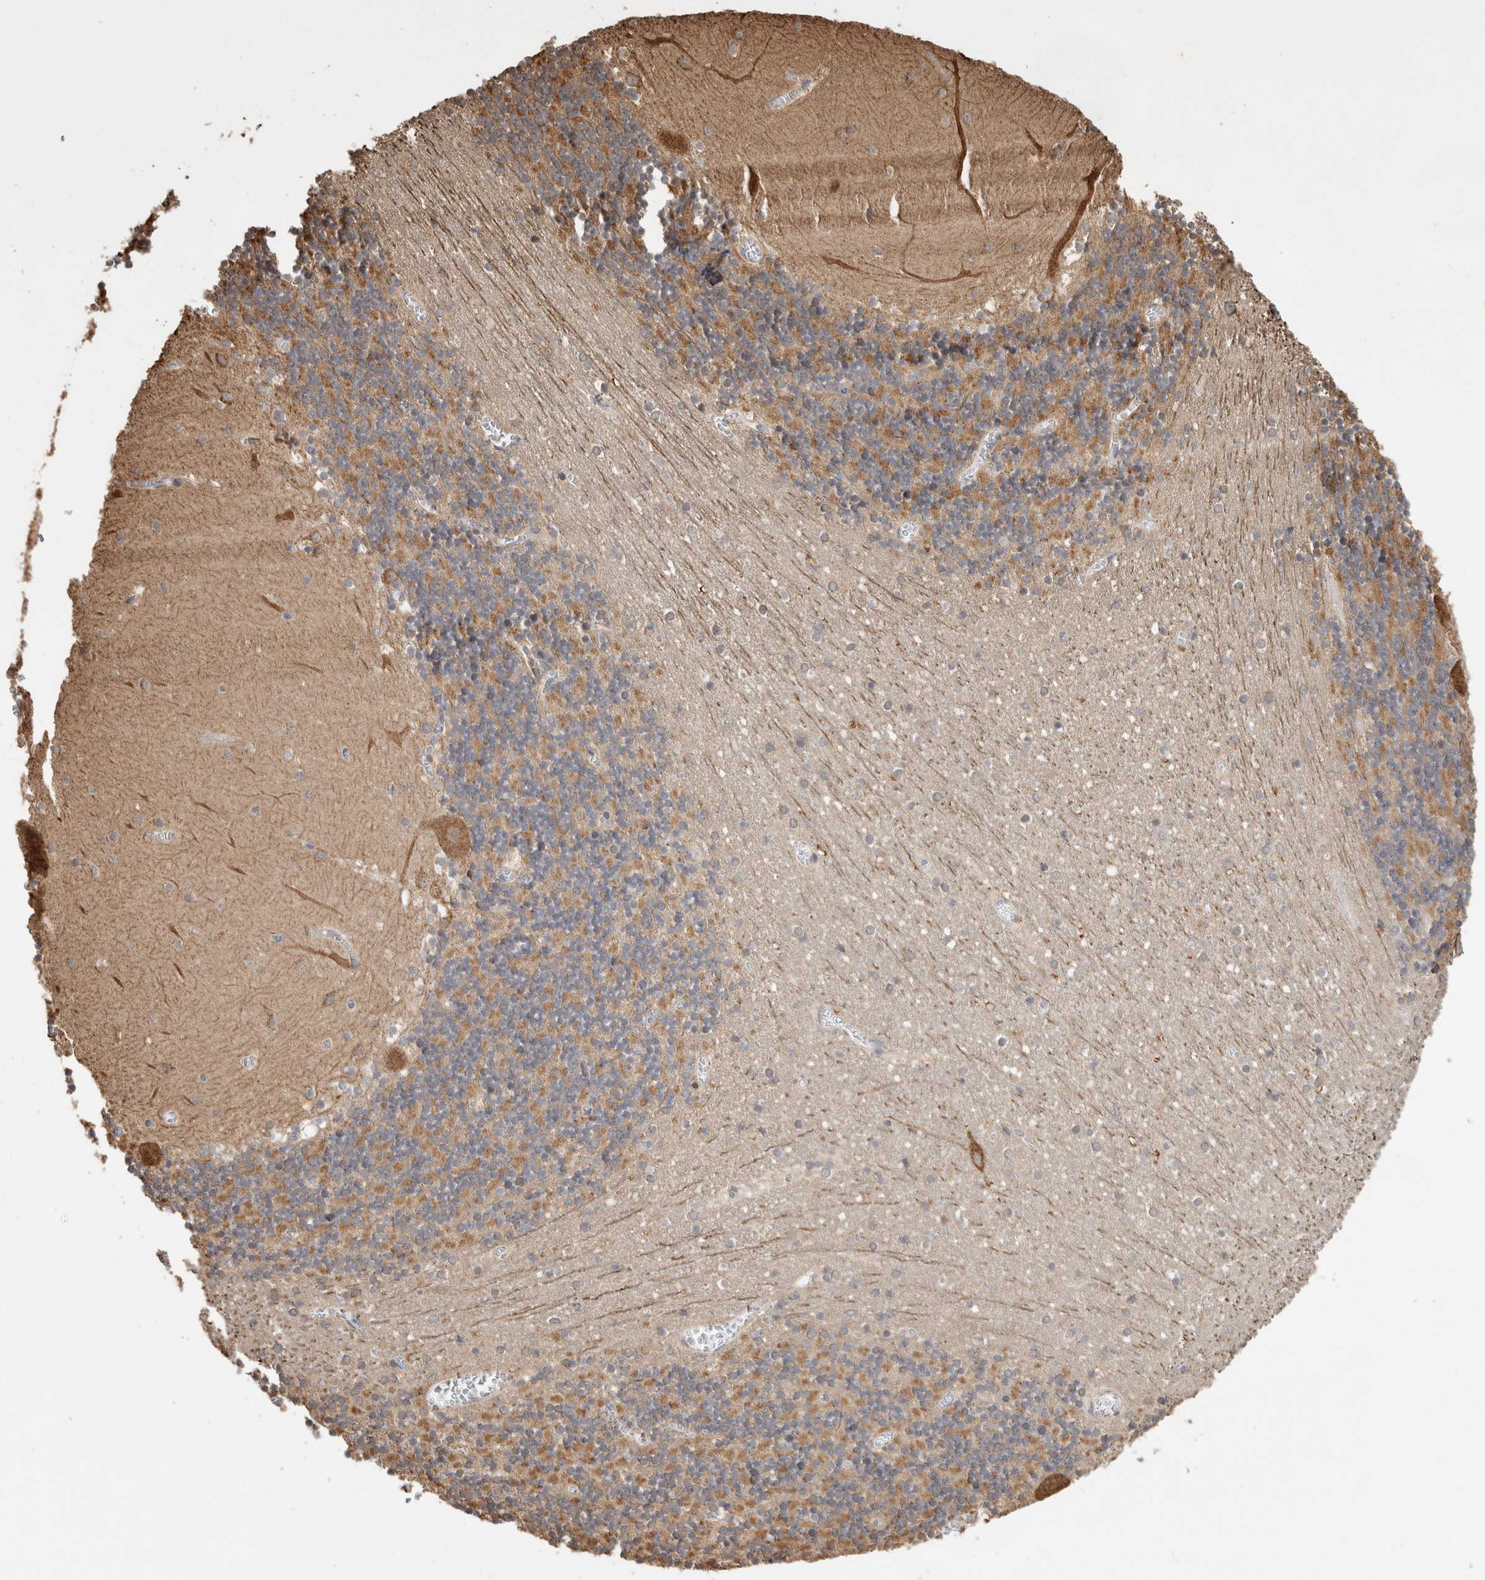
{"staining": {"intensity": "strong", "quantity": ">75%", "location": "cytoplasmic/membranous"}, "tissue": "cerebellum", "cell_type": "Cells in granular layer", "image_type": "normal", "snomed": [{"axis": "morphology", "description": "Normal tissue, NOS"}, {"axis": "topography", "description": "Cerebellum"}], "caption": "Immunohistochemical staining of unremarkable cerebellum exhibits strong cytoplasmic/membranous protein expression in approximately >75% of cells in granular layer. The staining is performed using DAB brown chromogen to label protein expression. The nuclei are counter-stained blue using hematoxylin.", "gene": "IMMP2L", "patient": {"sex": "female", "age": 28}}